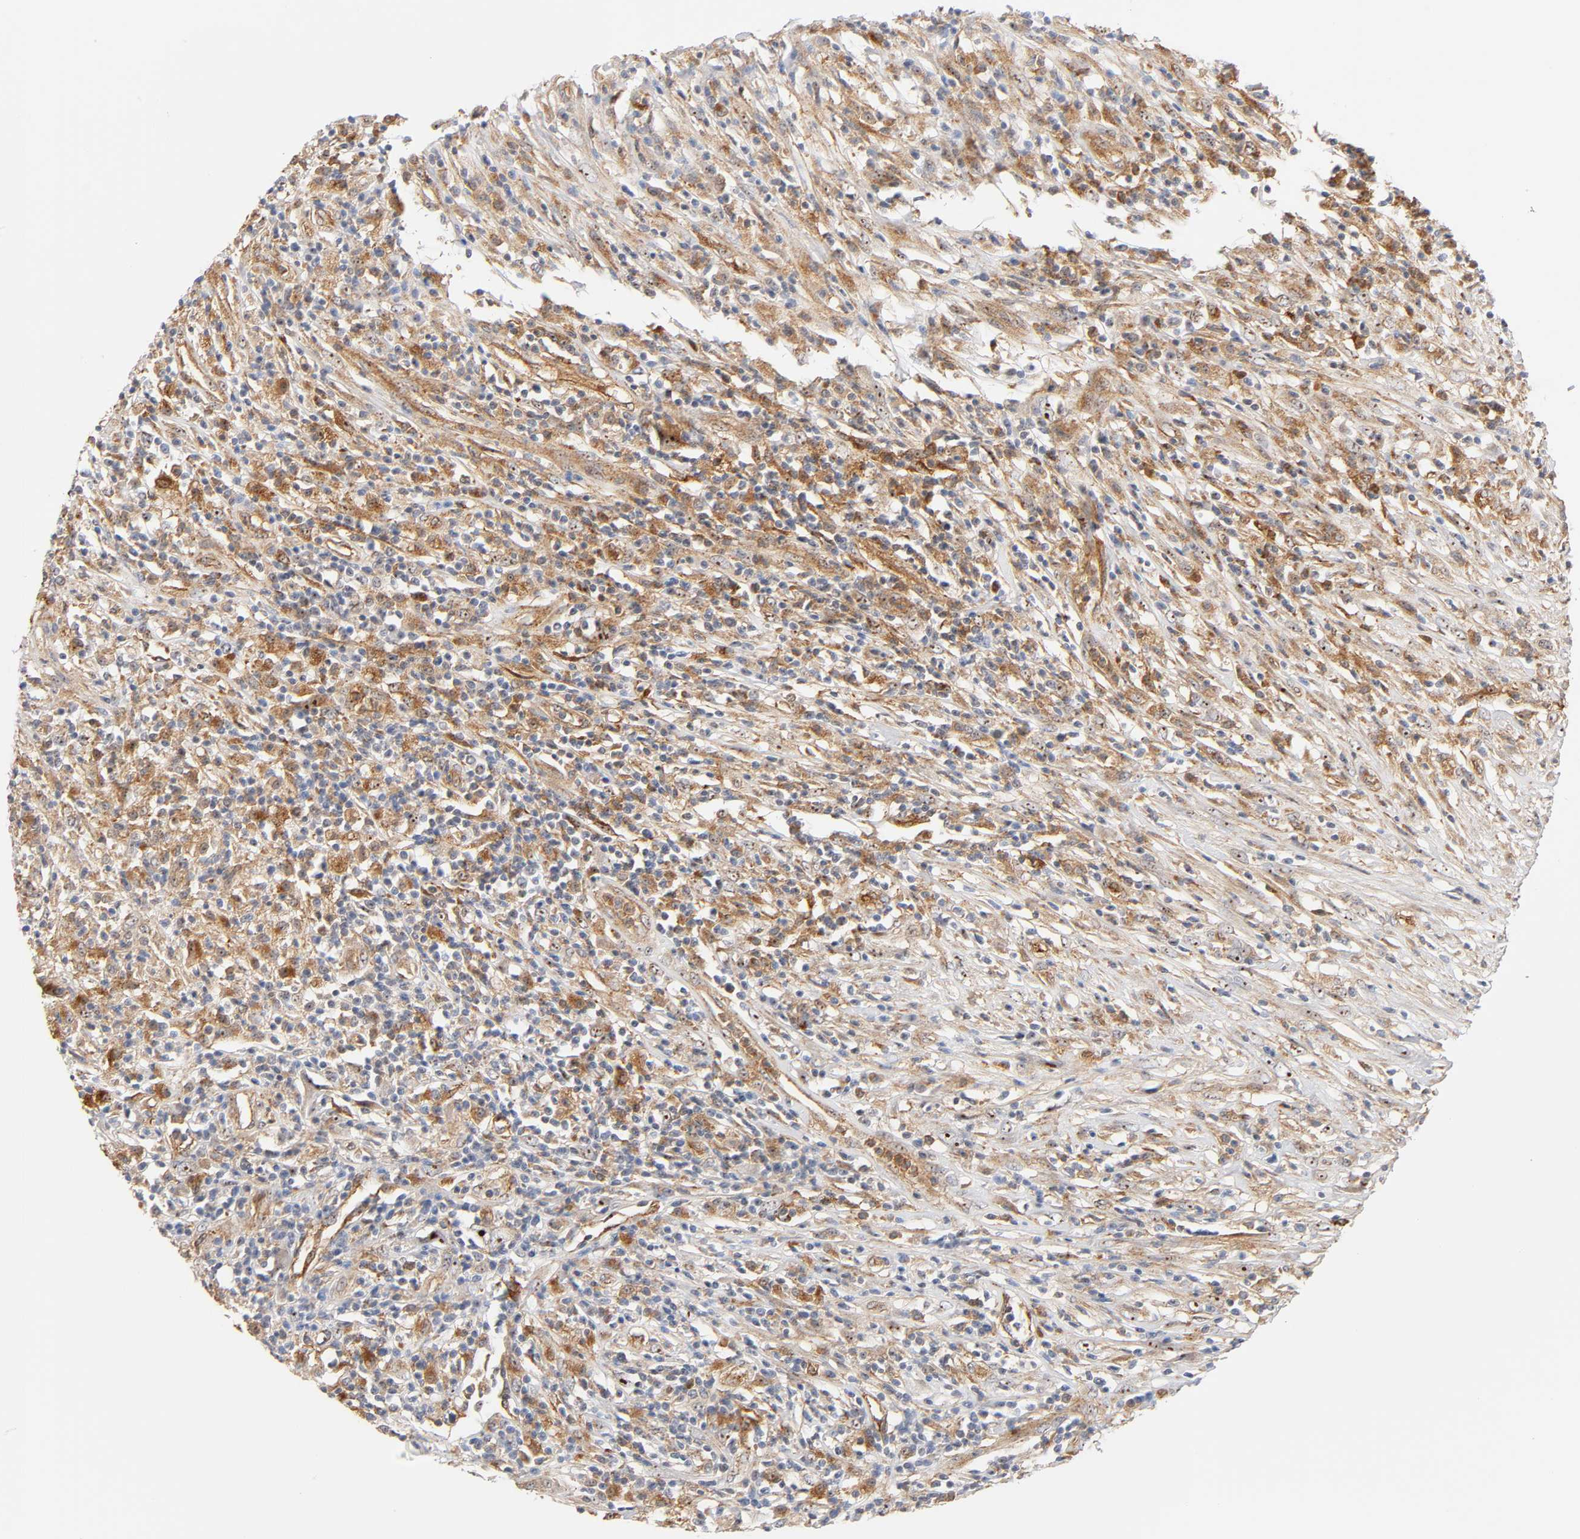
{"staining": {"intensity": "moderate", "quantity": ">75%", "location": "cytoplasmic/membranous,nuclear"}, "tissue": "lymphoma", "cell_type": "Tumor cells", "image_type": "cancer", "snomed": [{"axis": "morphology", "description": "Malignant lymphoma, non-Hodgkin's type, High grade"}, {"axis": "topography", "description": "Lymph node"}], "caption": "The histopathology image reveals staining of high-grade malignant lymphoma, non-Hodgkin's type, revealing moderate cytoplasmic/membranous and nuclear protein positivity (brown color) within tumor cells. Ihc stains the protein in brown and the nuclei are stained blue.", "gene": "PLD1", "patient": {"sex": "female", "age": 84}}